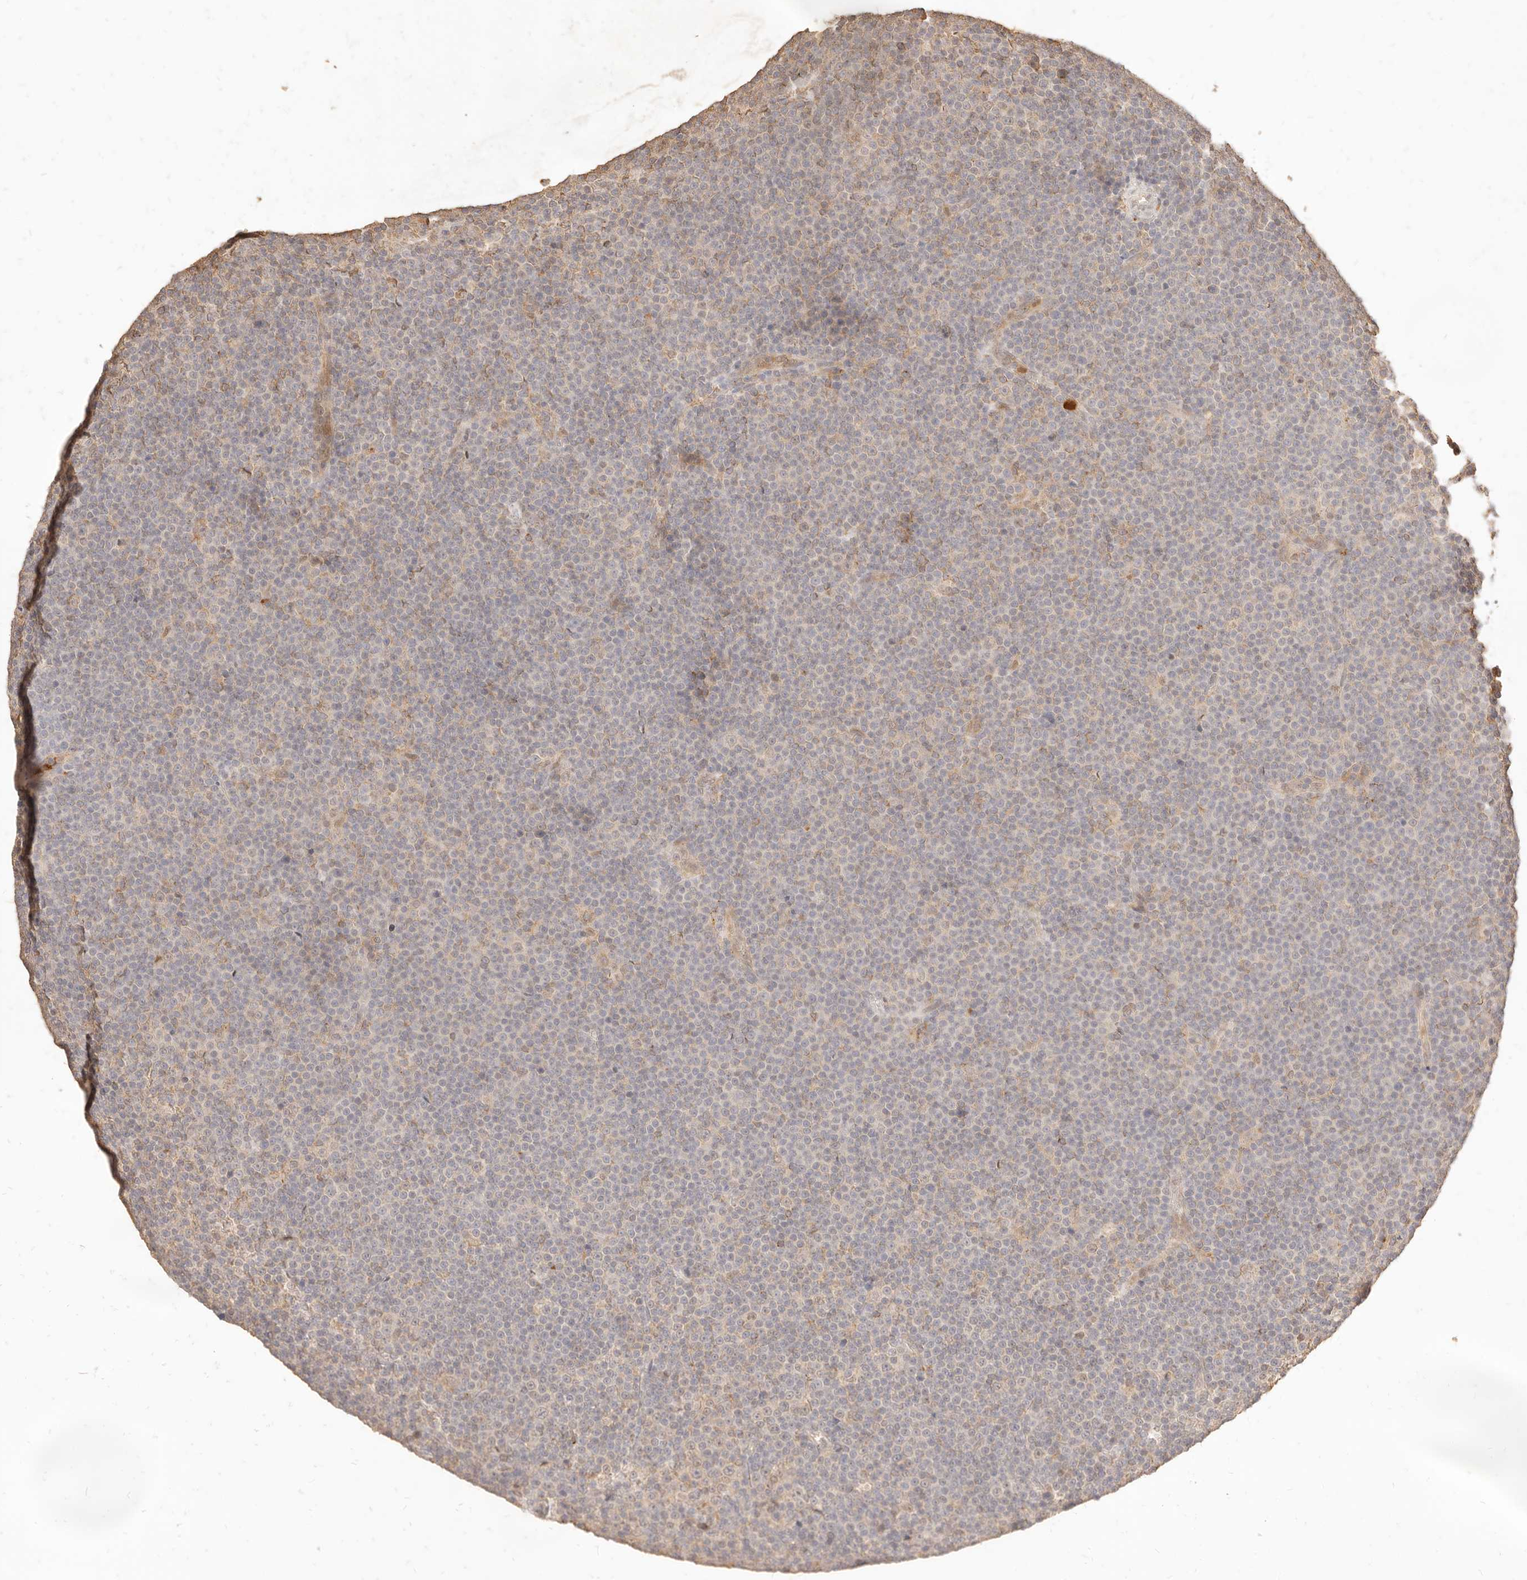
{"staining": {"intensity": "weak", "quantity": "<25%", "location": "cytoplasmic/membranous"}, "tissue": "lymphoma", "cell_type": "Tumor cells", "image_type": "cancer", "snomed": [{"axis": "morphology", "description": "Malignant lymphoma, non-Hodgkin's type, Low grade"}, {"axis": "topography", "description": "Lymph node"}], "caption": "An image of human lymphoma is negative for staining in tumor cells. Brightfield microscopy of immunohistochemistry stained with DAB (3,3'-diaminobenzidine) (brown) and hematoxylin (blue), captured at high magnification.", "gene": "TMTC2", "patient": {"sex": "female", "age": 67}}